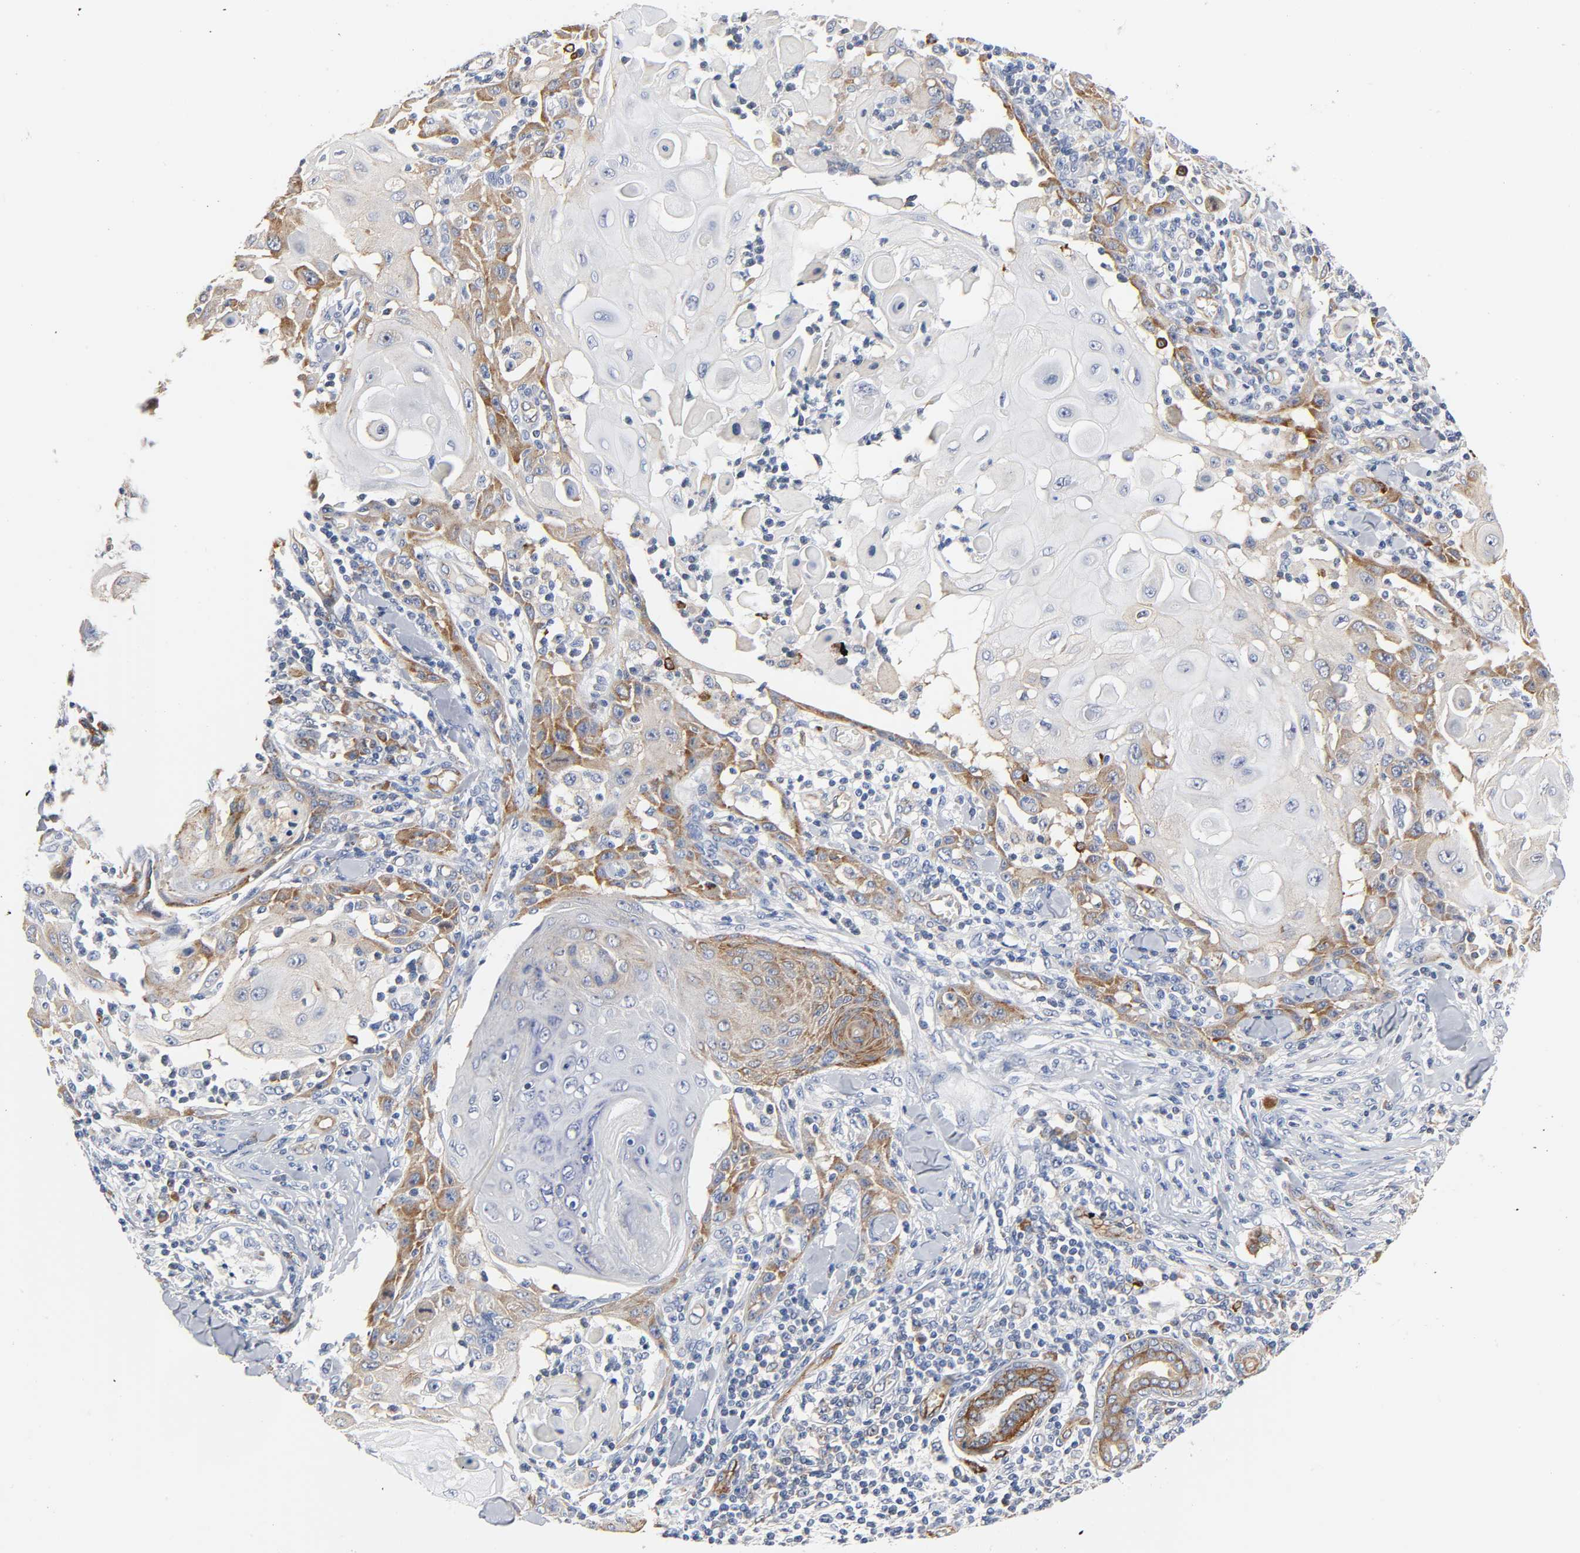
{"staining": {"intensity": "moderate", "quantity": "25%-75%", "location": "cytoplasmic/membranous"}, "tissue": "skin cancer", "cell_type": "Tumor cells", "image_type": "cancer", "snomed": [{"axis": "morphology", "description": "Squamous cell carcinoma, NOS"}, {"axis": "topography", "description": "Skin"}], "caption": "Protein expression analysis of human skin cancer (squamous cell carcinoma) reveals moderate cytoplasmic/membranous positivity in approximately 25%-75% of tumor cells.", "gene": "CD2AP", "patient": {"sex": "male", "age": 24}}